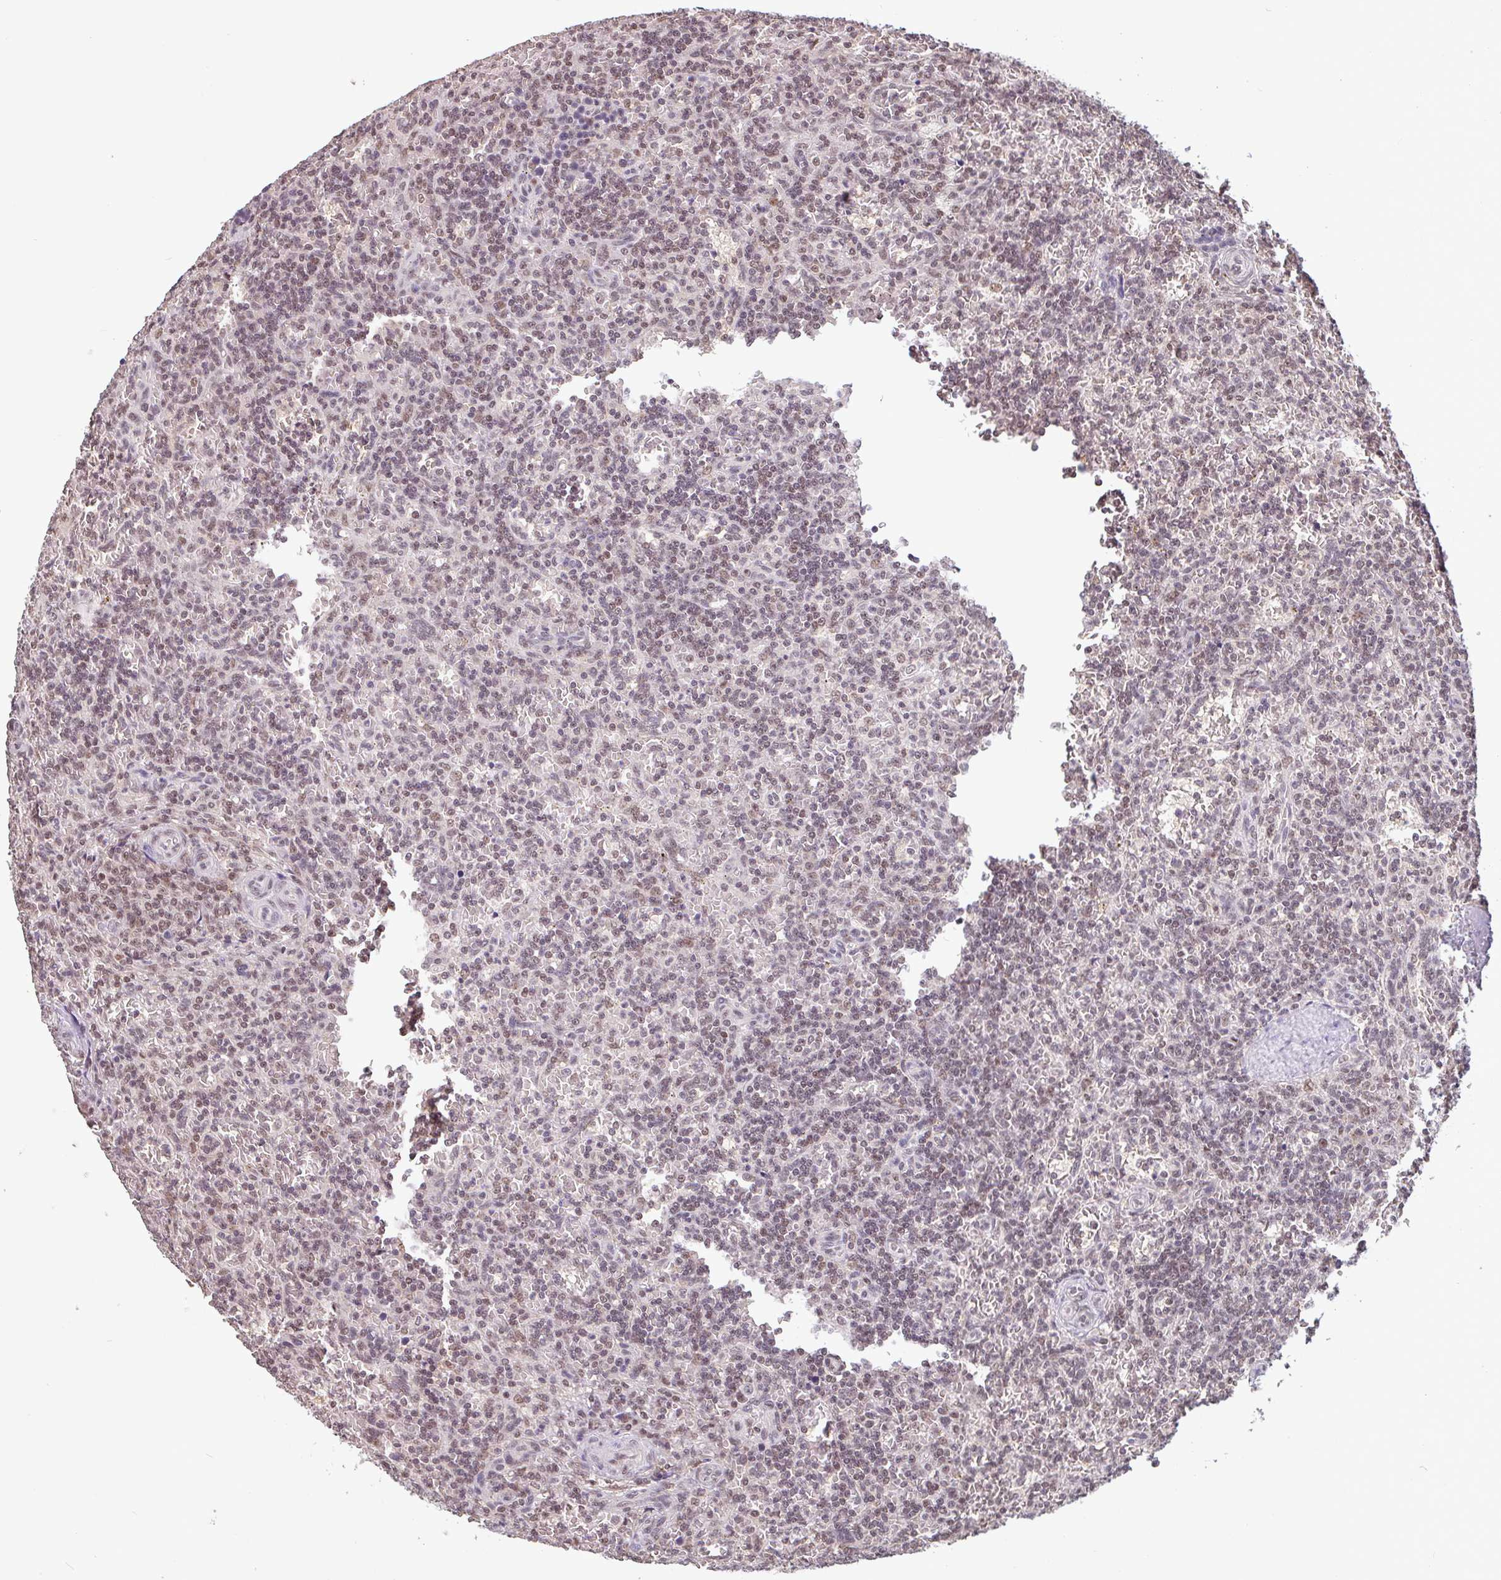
{"staining": {"intensity": "weak", "quantity": ">75%", "location": "nuclear"}, "tissue": "lymphoma", "cell_type": "Tumor cells", "image_type": "cancer", "snomed": [{"axis": "morphology", "description": "Malignant lymphoma, non-Hodgkin's type, Low grade"}, {"axis": "topography", "description": "Spleen"}], "caption": "Immunohistochemistry image of neoplastic tissue: low-grade malignant lymphoma, non-Hodgkin's type stained using immunohistochemistry (IHC) reveals low levels of weak protein expression localized specifically in the nuclear of tumor cells, appearing as a nuclear brown color.", "gene": "DR1", "patient": {"sex": "male", "age": 73}}